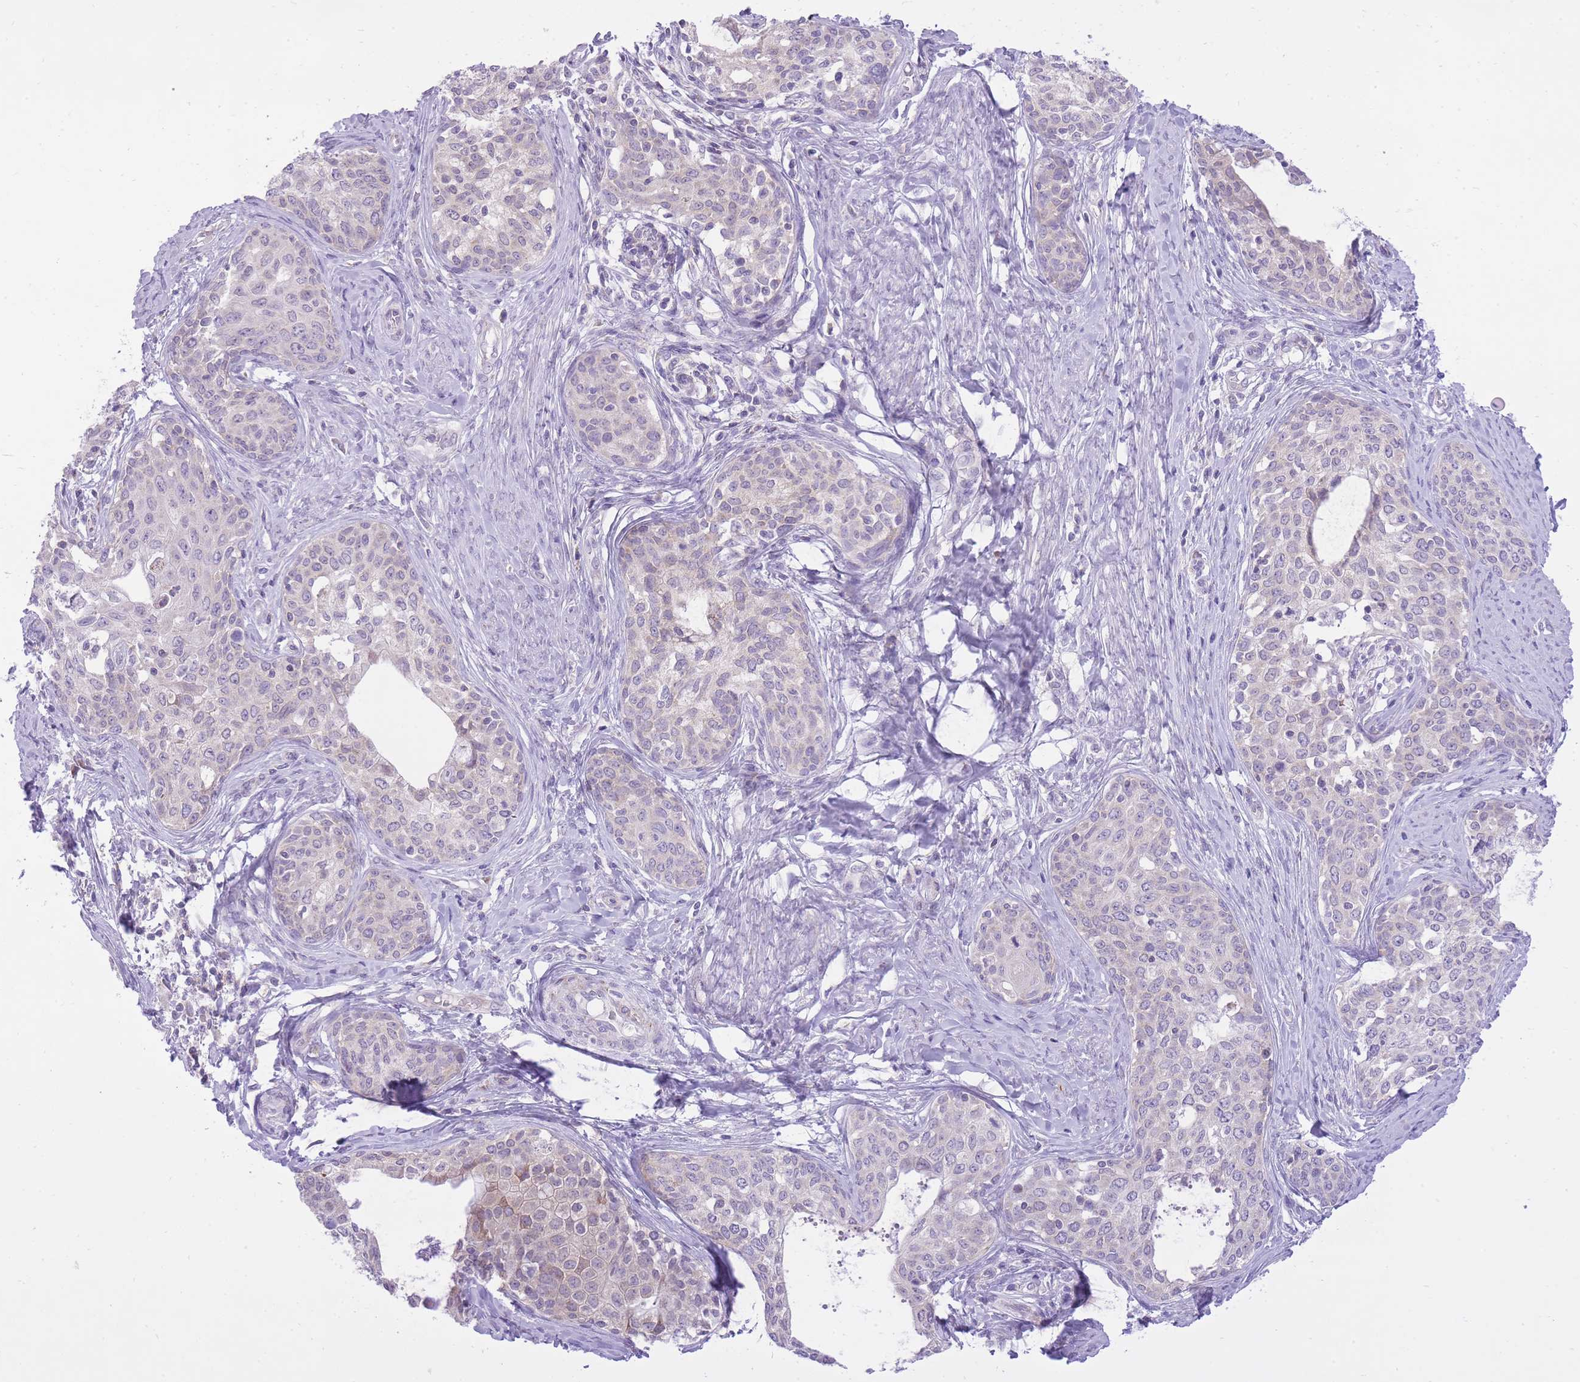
{"staining": {"intensity": "negative", "quantity": "none", "location": "none"}, "tissue": "cervical cancer", "cell_type": "Tumor cells", "image_type": "cancer", "snomed": [{"axis": "morphology", "description": "Squamous cell carcinoma, NOS"}, {"axis": "morphology", "description": "Adenocarcinoma, NOS"}, {"axis": "topography", "description": "Cervix"}], "caption": "This is an immunohistochemistry image of human cervical cancer (adenocarcinoma). There is no staining in tumor cells.", "gene": "DENND2D", "patient": {"sex": "female", "age": 52}}